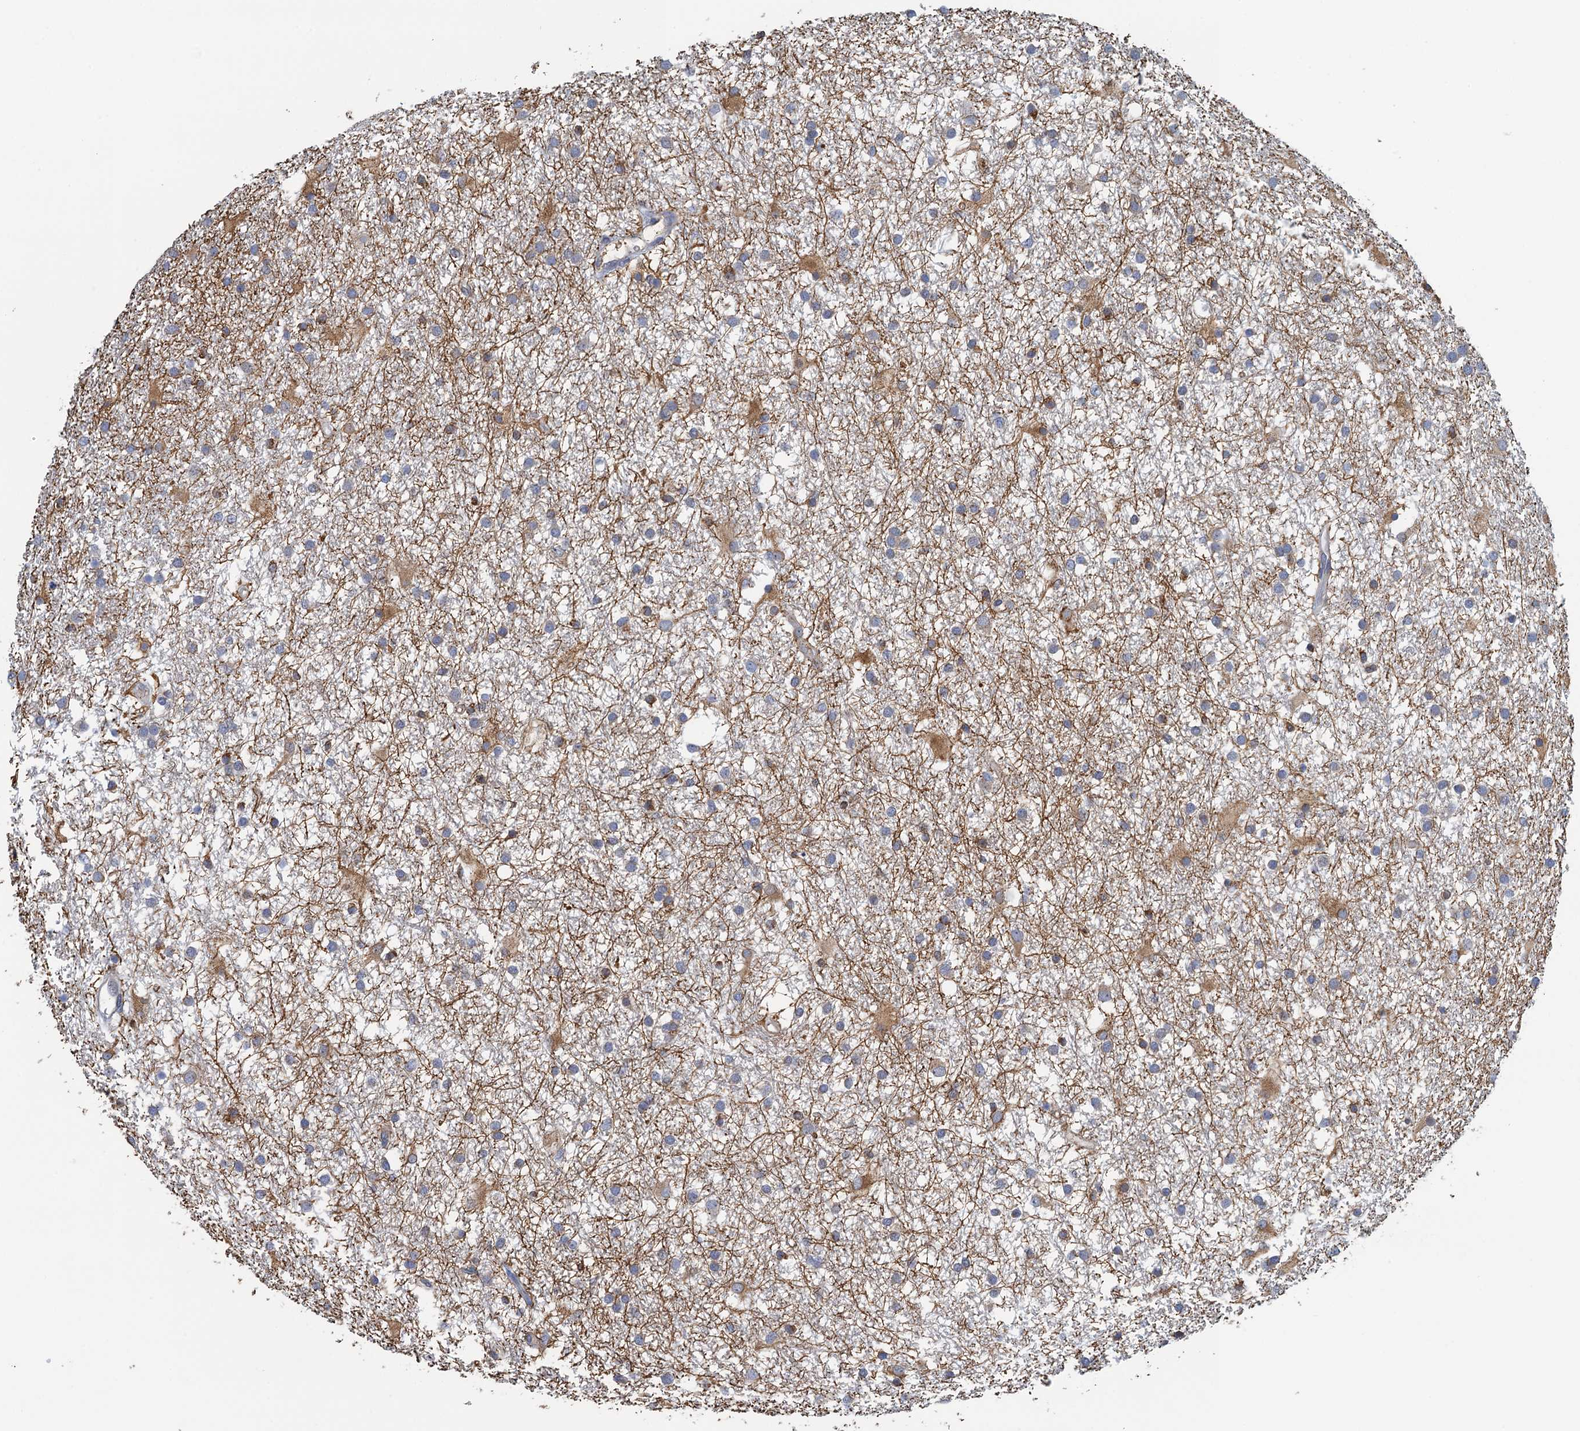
{"staining": {"intensity": "weak", "quantity": "<25%", "location": "cytoplasmic/membranous"}, "tissue": "glioma", "cell_type": "Tumor cells", "image_type": "cancer", "snomed": [{"axis": "morphology", "description": "Glioma, malignant, High grade"}, {"axis": "topography", "description": "Brain"}], "caption": "This is an immunohistochemistry photomicrograph of human malignant glioma (high-grade). There is no staining in tumor cells.", "gene": "TRAF3IP3", "patient": {"sex": "male", "age": 77}}